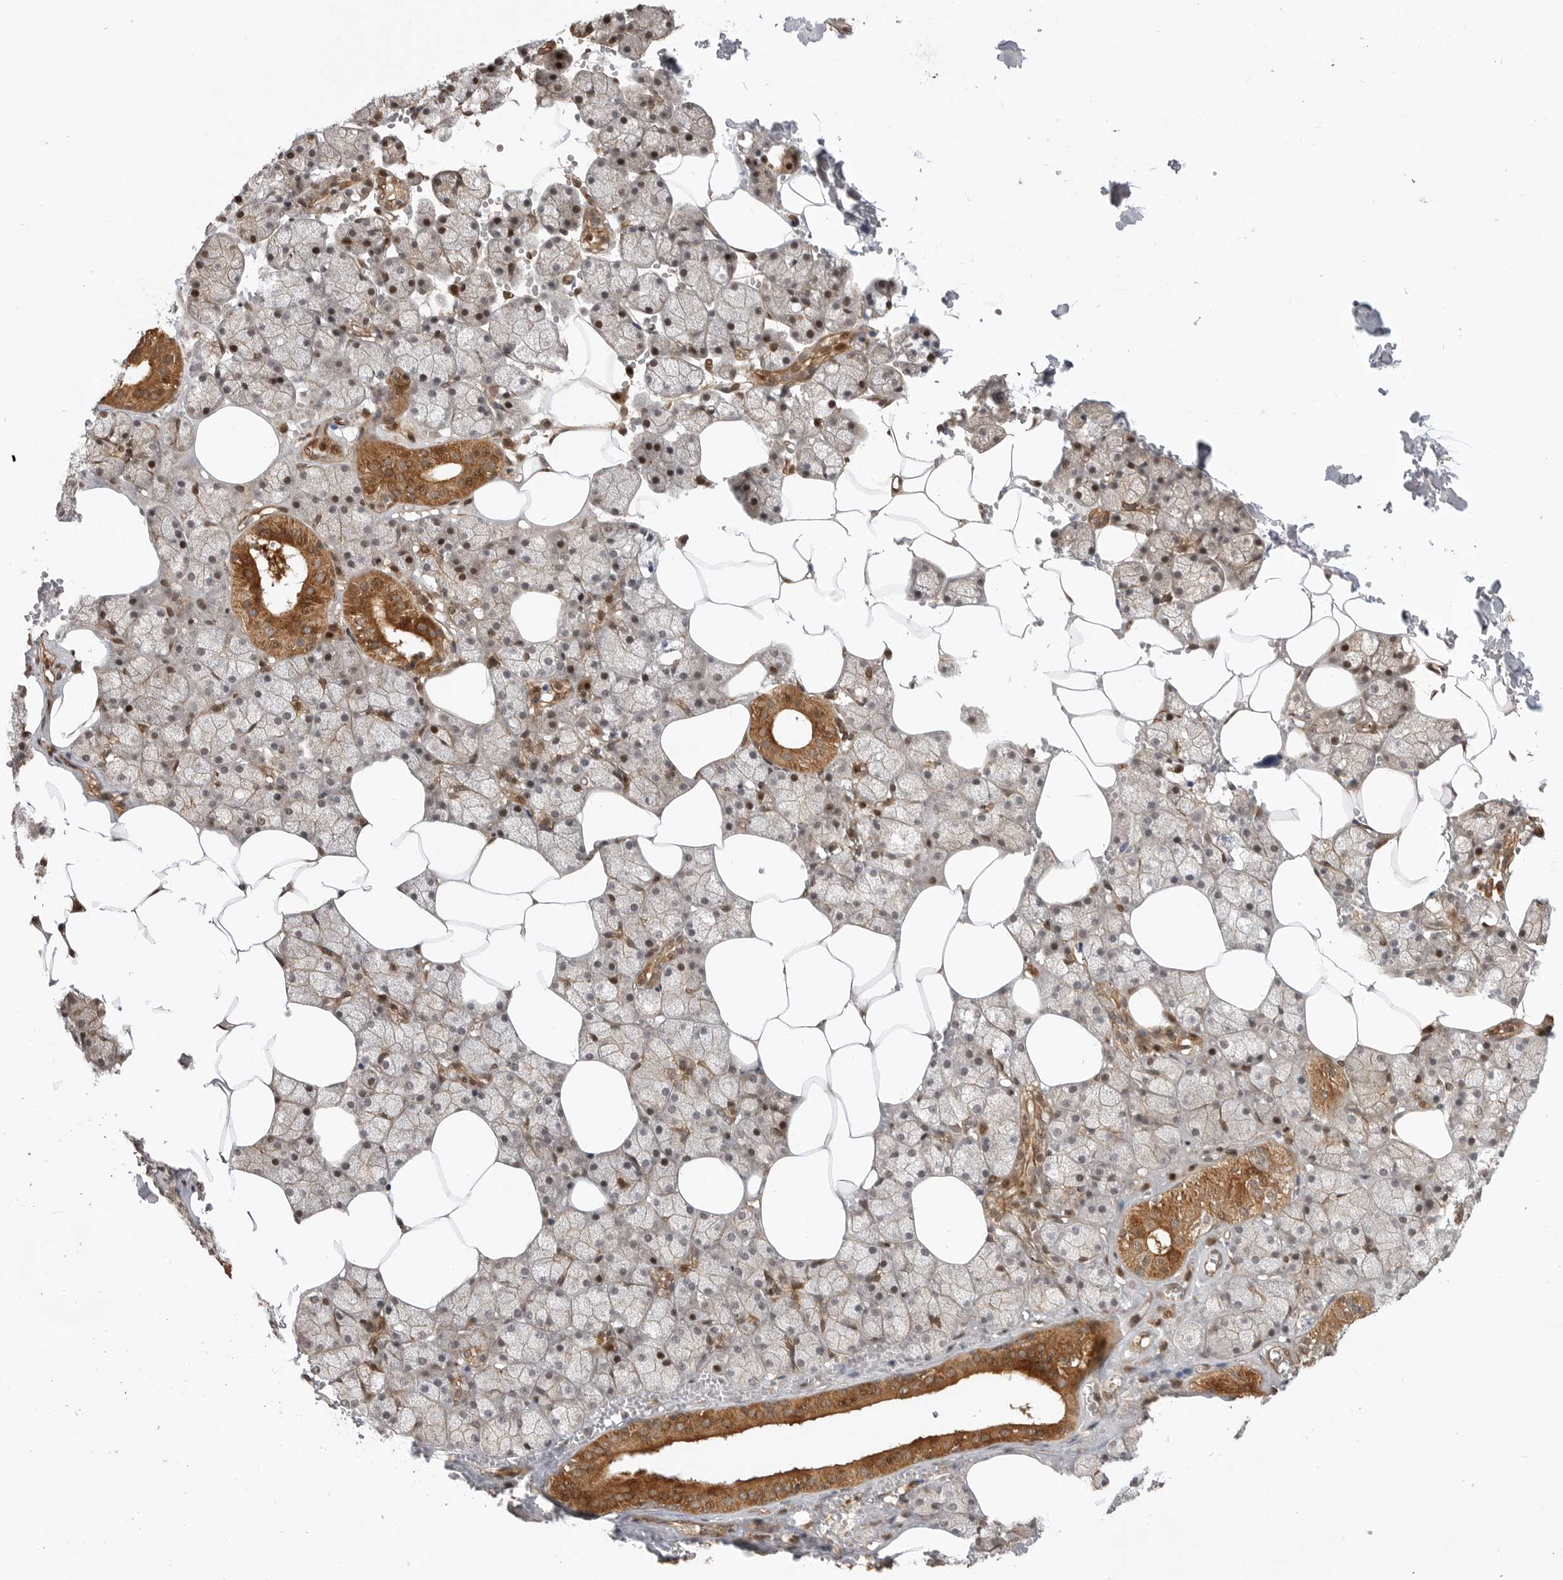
{"staining": {"intensity": "moderate", "quantity": ">75%", "location": "cytoplasmic/membranous,nuclear"}, "tissue": "salivary gland", "cell_type": "Glandular cells", "image_type": "normal", "snomed": [{"axis": "morphology", "description": "Normal tissue, NOS"}, {"axis": "topography", "description": "Salivary gland"}], "caption": "Protein staining of unremarkable salivary gland exhibits moderate cytoplasmic/membranous,nuclear positivity in about >75% of glandular cells.", "gene": "ADPRS", "patient": {"sex": "male", "age": 62}}